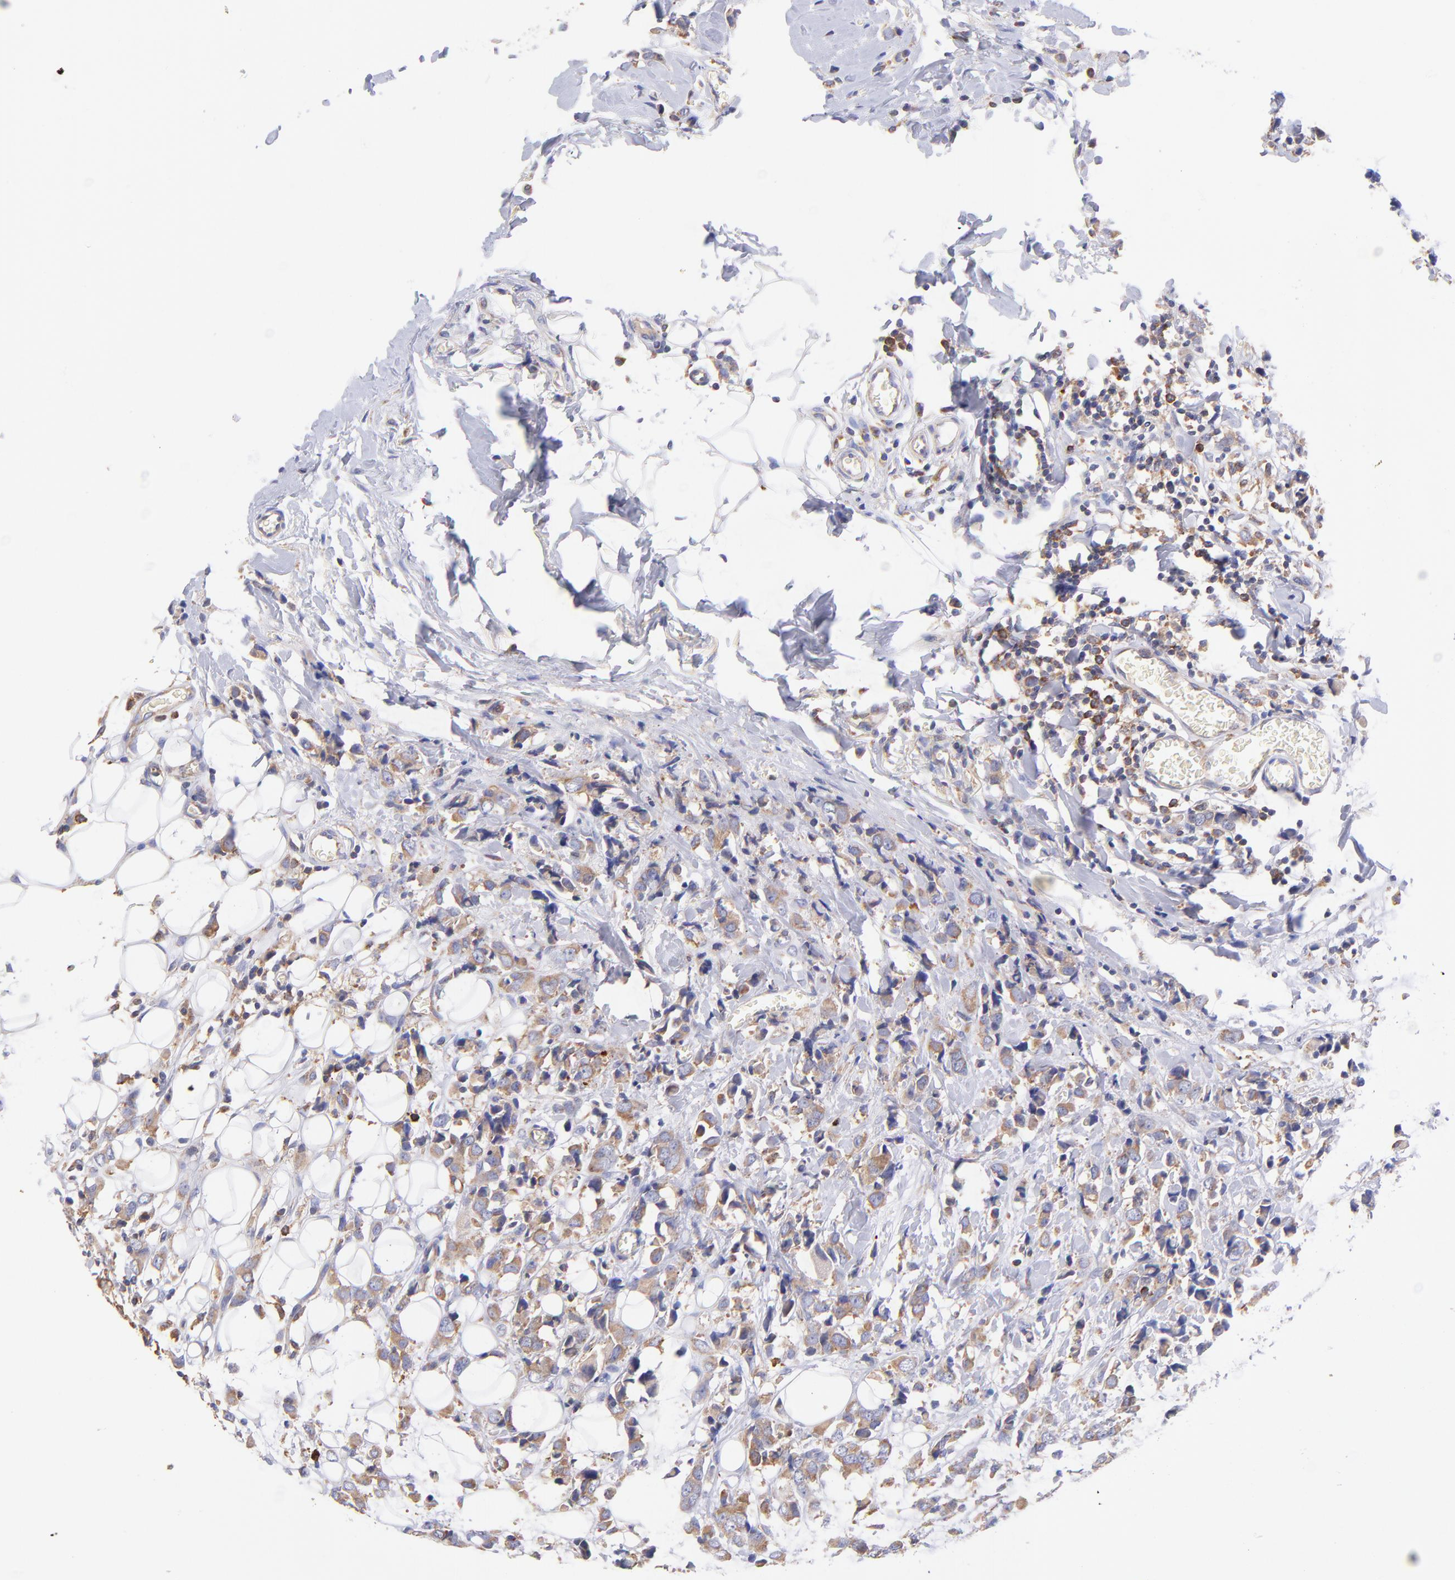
{"staining": {"intensity": "weak", "quantity": ">75%", "location": "cytoplasmic/membranous"}, "tissue": "breast cancer", "cell_type": "Tumor cells", "image_type": "cancer", "snomed": [{"axis": "morphology", "description": "Lobular carcinoma"}, {"axis": "topography", "description": "Breast"}], "caption": "Weak cytoplasmic/membranous expression for a protein is seen in about >75% of tumor cells of lobular carcinoma (breast) using IHC.", "gene": "PREX1", "patient": {"sex": "female", "age": 57}}